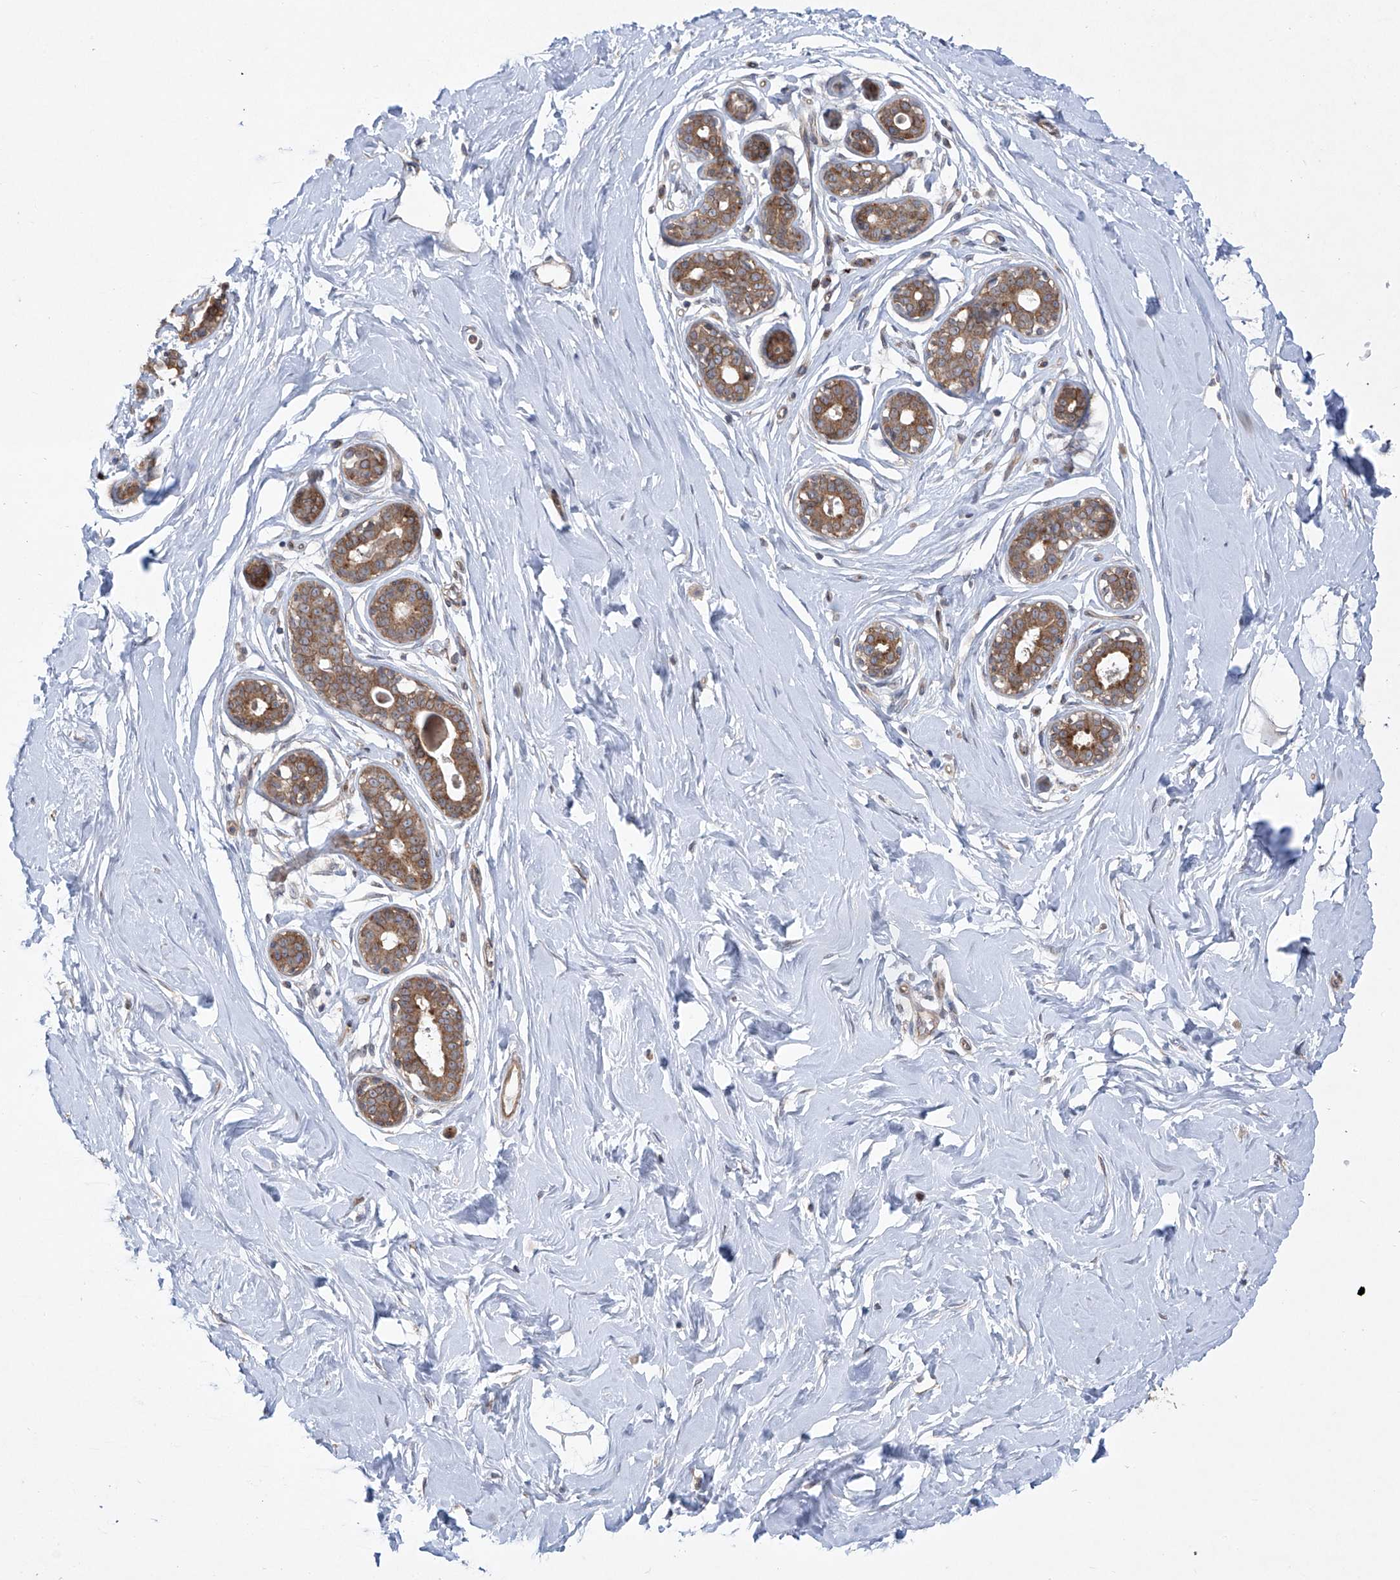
{"staining": {"intensity": "negative", "quantity": "none", "location": "none"}, "tissue": "breast", "cell_type": "Adipocytes", "image_type": "normal", "snomed": [{"axis": "morphology", "description": "Normal tissue, NOS"}, {"axis": "morphology", "description": "Adenoma, NOS"}, {"axis": "topography", "description": "Breast"}], "caption": "Breast stained for a protein using IHC reveals no expression adipocytes.", "gene": "KLC4", "patient": {"sex": "female", "age": 23}}